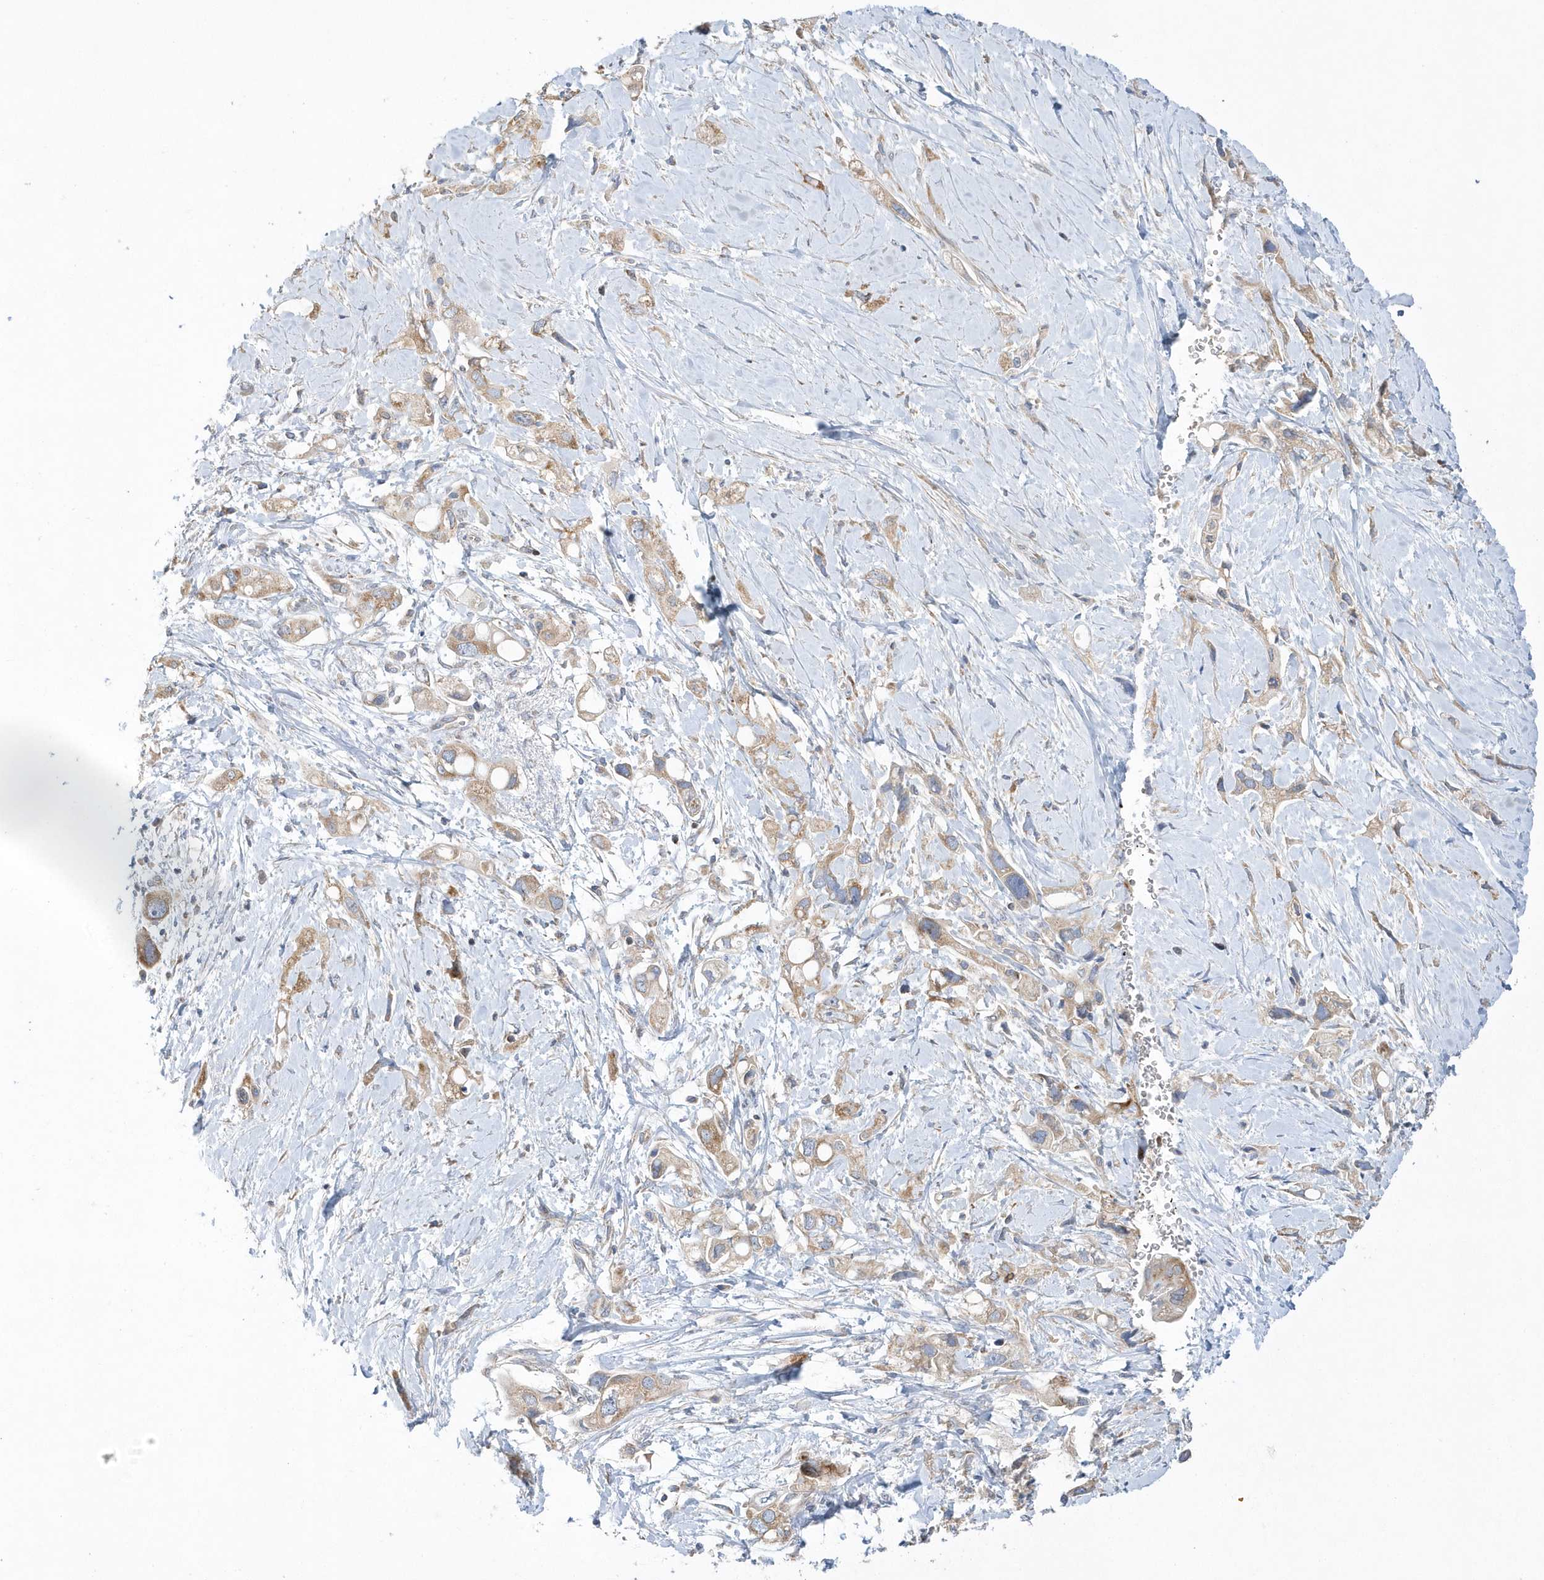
{"staining": {"intensity": "weak", "quantity": ">75%", "location": "cytoplasmic/membranous"}, "tissue": "pancreatic cancer", "cell_type": "Tumor cells", "image_type": "cancer", "snomed": [{"axis": "morphology", "description": "Adenocarcinoma, NOS"}, {"axis": "topography", "description": "Pancreas"}], "caption": "Protein staining of pancreatic cancer (adenocarcinoma) tissue shows weak cytoplasmic/membranous positivity in approximately >75% of tumor cells.", "gene": "SPATA5", "patient": {"sex": "female", "age": 56}}